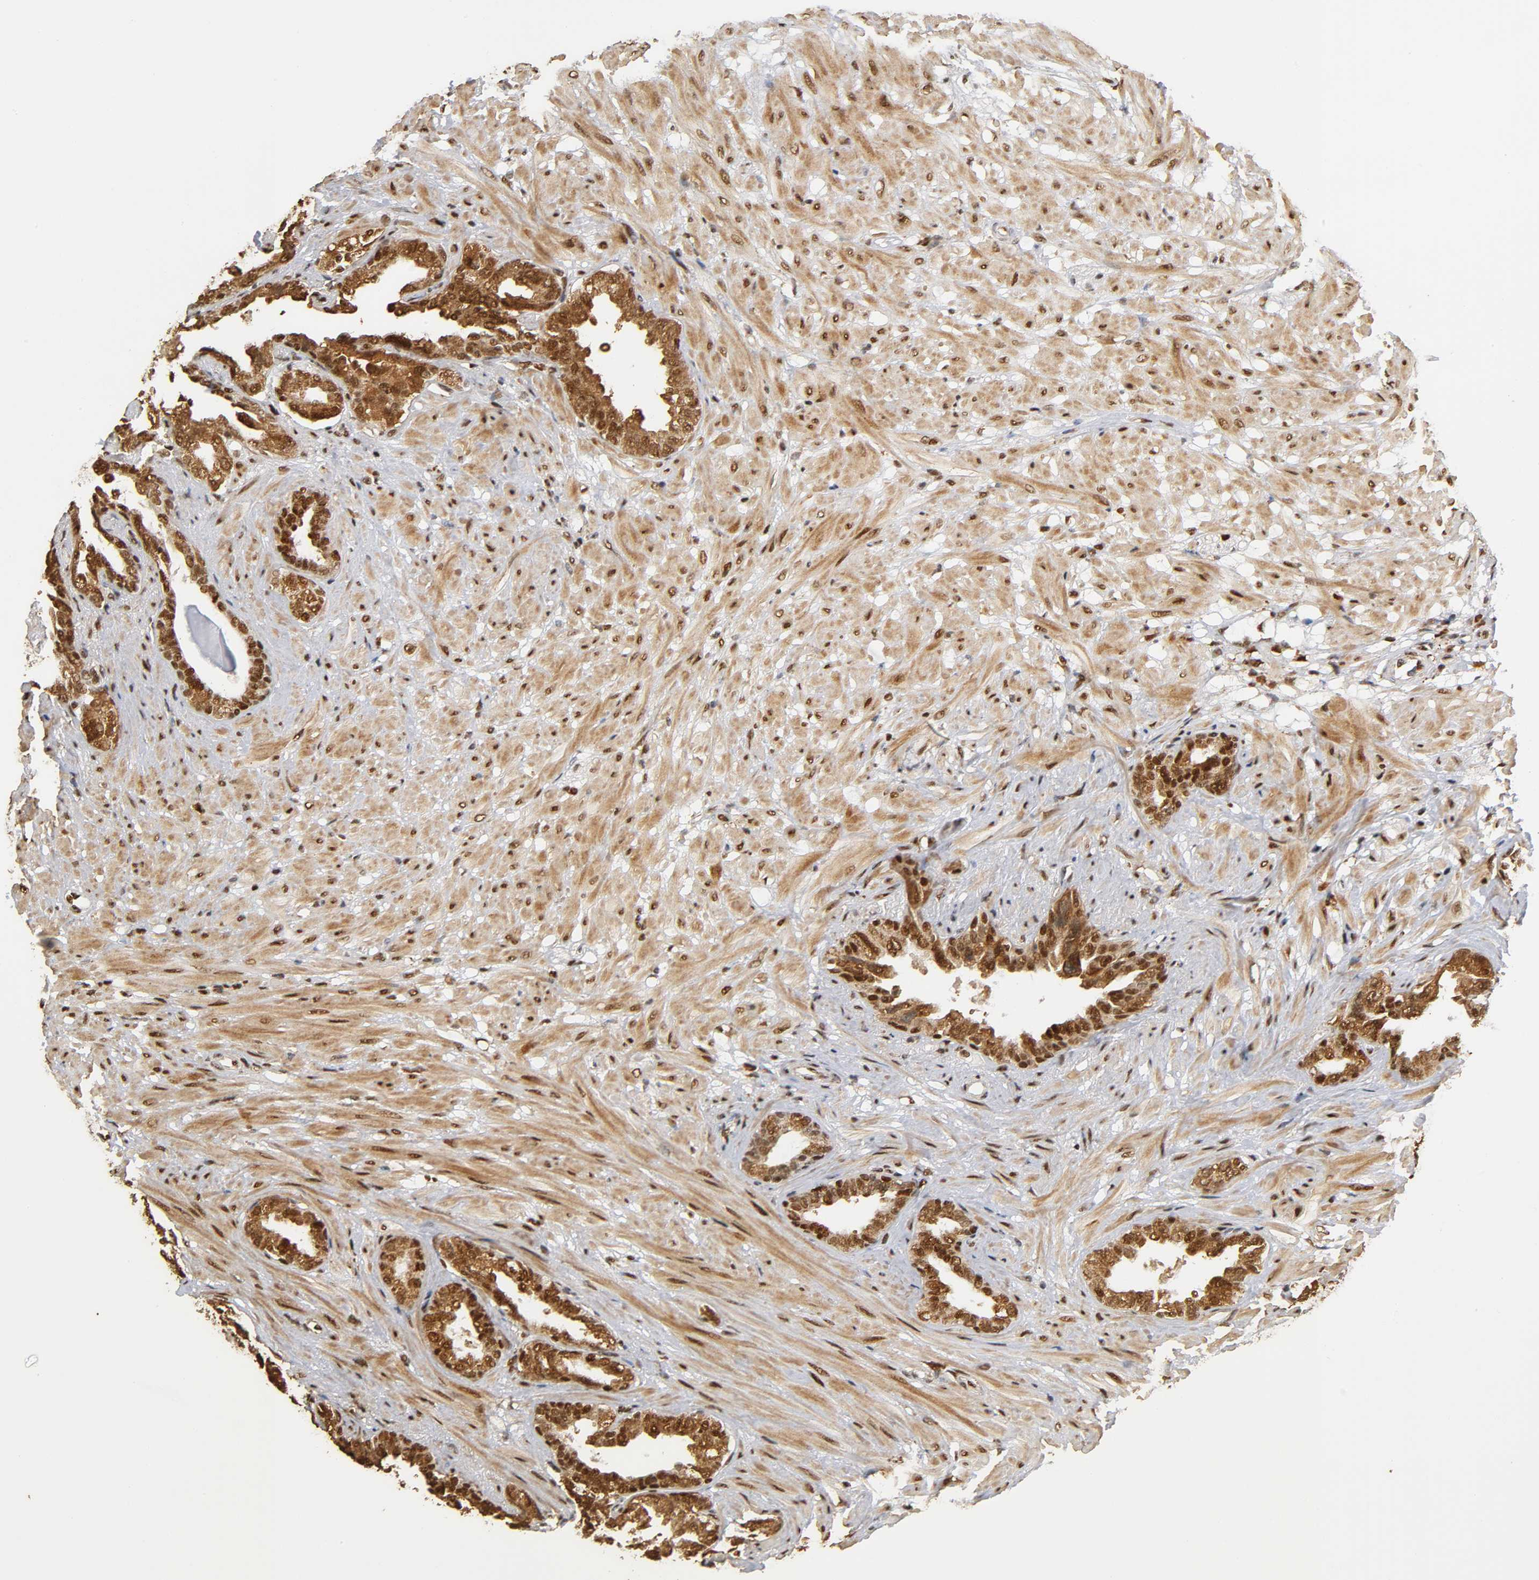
{"staining": {"intensity": "strong", "quantity": ">75%", "location": "cytoplasmic/membranous,nuclear"}, "tissue": "seminal vesicle", "cell_type": "Glandular cells", "image_type": "normal", "snomed": [{"axis": "morphology", "description": "Normal tissue, NOS"}, {"axis": "topography", "description": "Seminal veicle"}], "caption": "IHC (DAB) staining of benign human seminal vesicle reveals strong cytoplasmic/membranous,nuclear protein staining in approximately >75% of glandular cells.", "gene": "RNF122", "patient": {"sex": "male", "age": 61}}